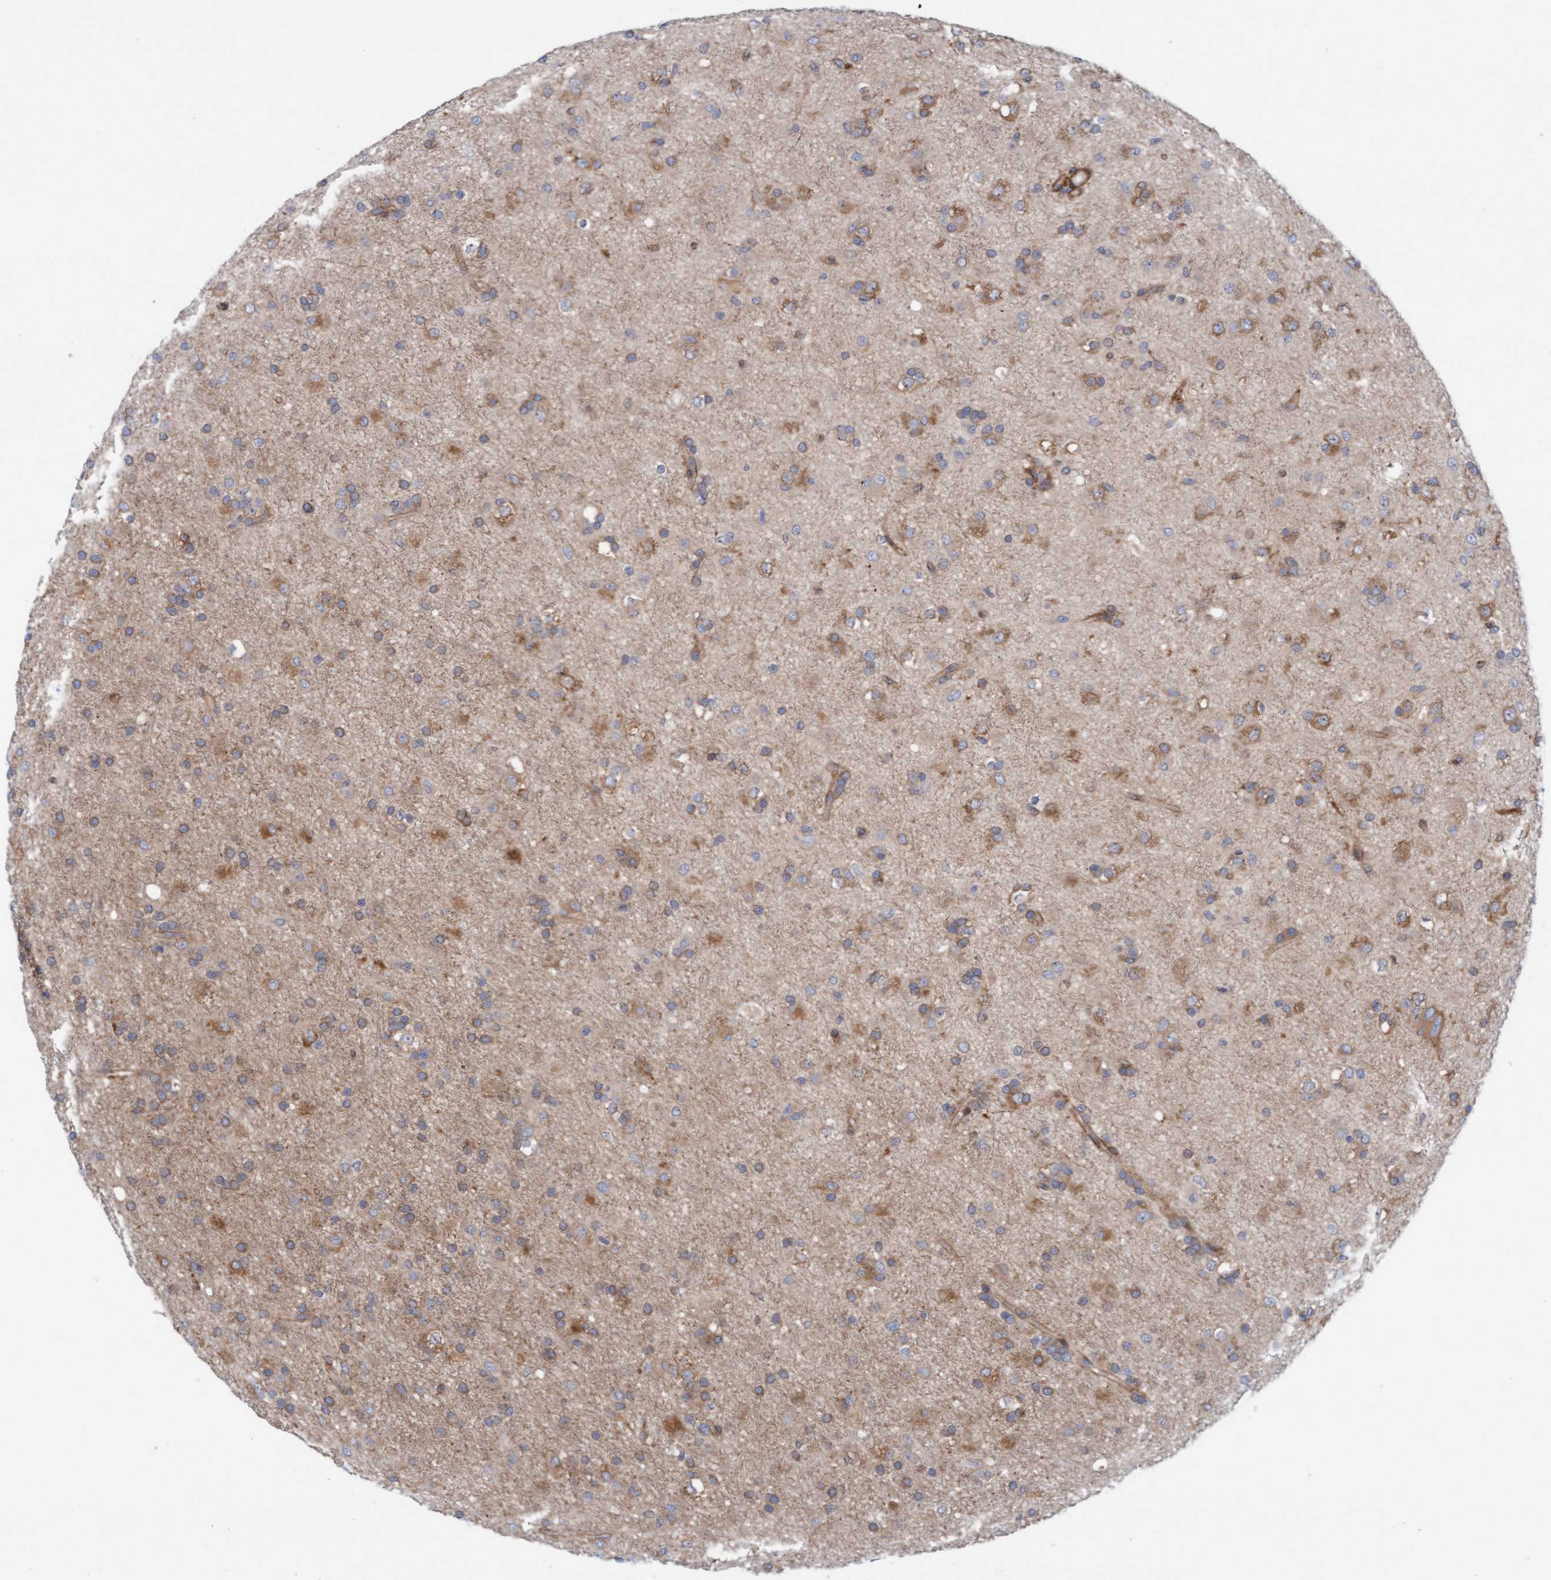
{"staining": {"intensity": "moderate", "quantity": "<25%", "location": "cytoplasmic/membranous"}, "tissue": "glioma", "cell_type": "Tumor cells", "image_type": "cancer", "snomed": [{"axis": "morphology", "description": "Glioma, malignant, Low grade"}, {"axis": "topography", "description": "Brain"}], "caption": "DAB immunohistochemical staining of malignant glioma (low-grade) displays moderate cytoplasmic/membranous protein expression in about <25% of tumor cells. The protein of interest is stained brown, and the nuclei are stained in blue (DAB (3,3'-diaminobenzidine) IHC with brightfield microscopy, high magnification).", "gene": "CDK5RAP3", "patient": {"sex": "male", "age": 65}}